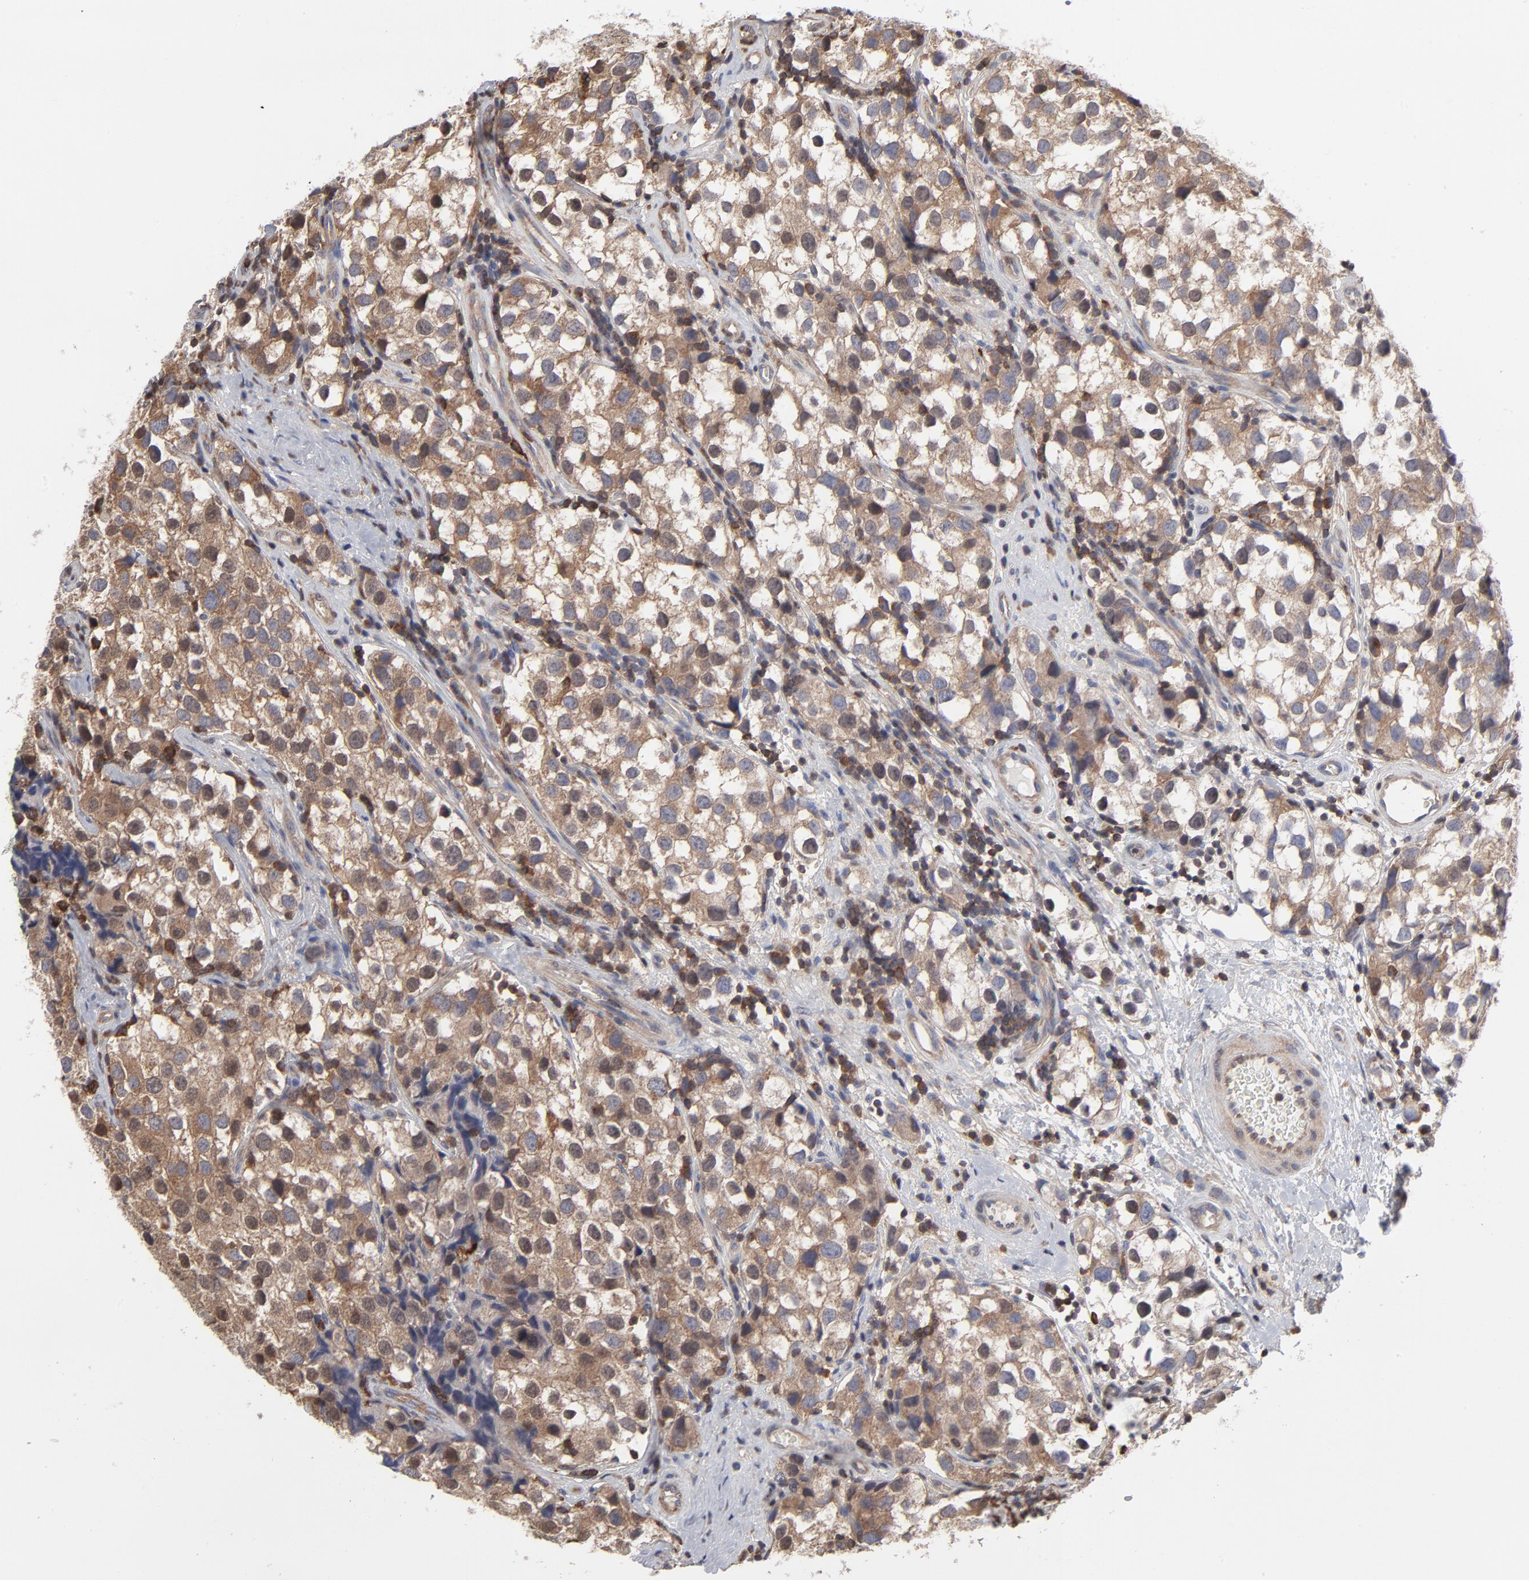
{"staining": {"intensity": "moderate", "quantity": ">75%", "location": "cytoplasmic/membranous"}, "tissue": "testis cancer", "cell_type": "Tumor cells", "image_type": "cancer", "snomed": [{"axis": "morphology", "description": "Seminoma, NOS"}, {"axis": "topography", "description": "Testis"}], "caption": "Testis cancer (seminoma) tissue reveals moderate cytoplasmic/membranous expression in about >75% of tumor cells", "gene": "MAP2K1", "patient": {"sex": "male", "age": 39}}